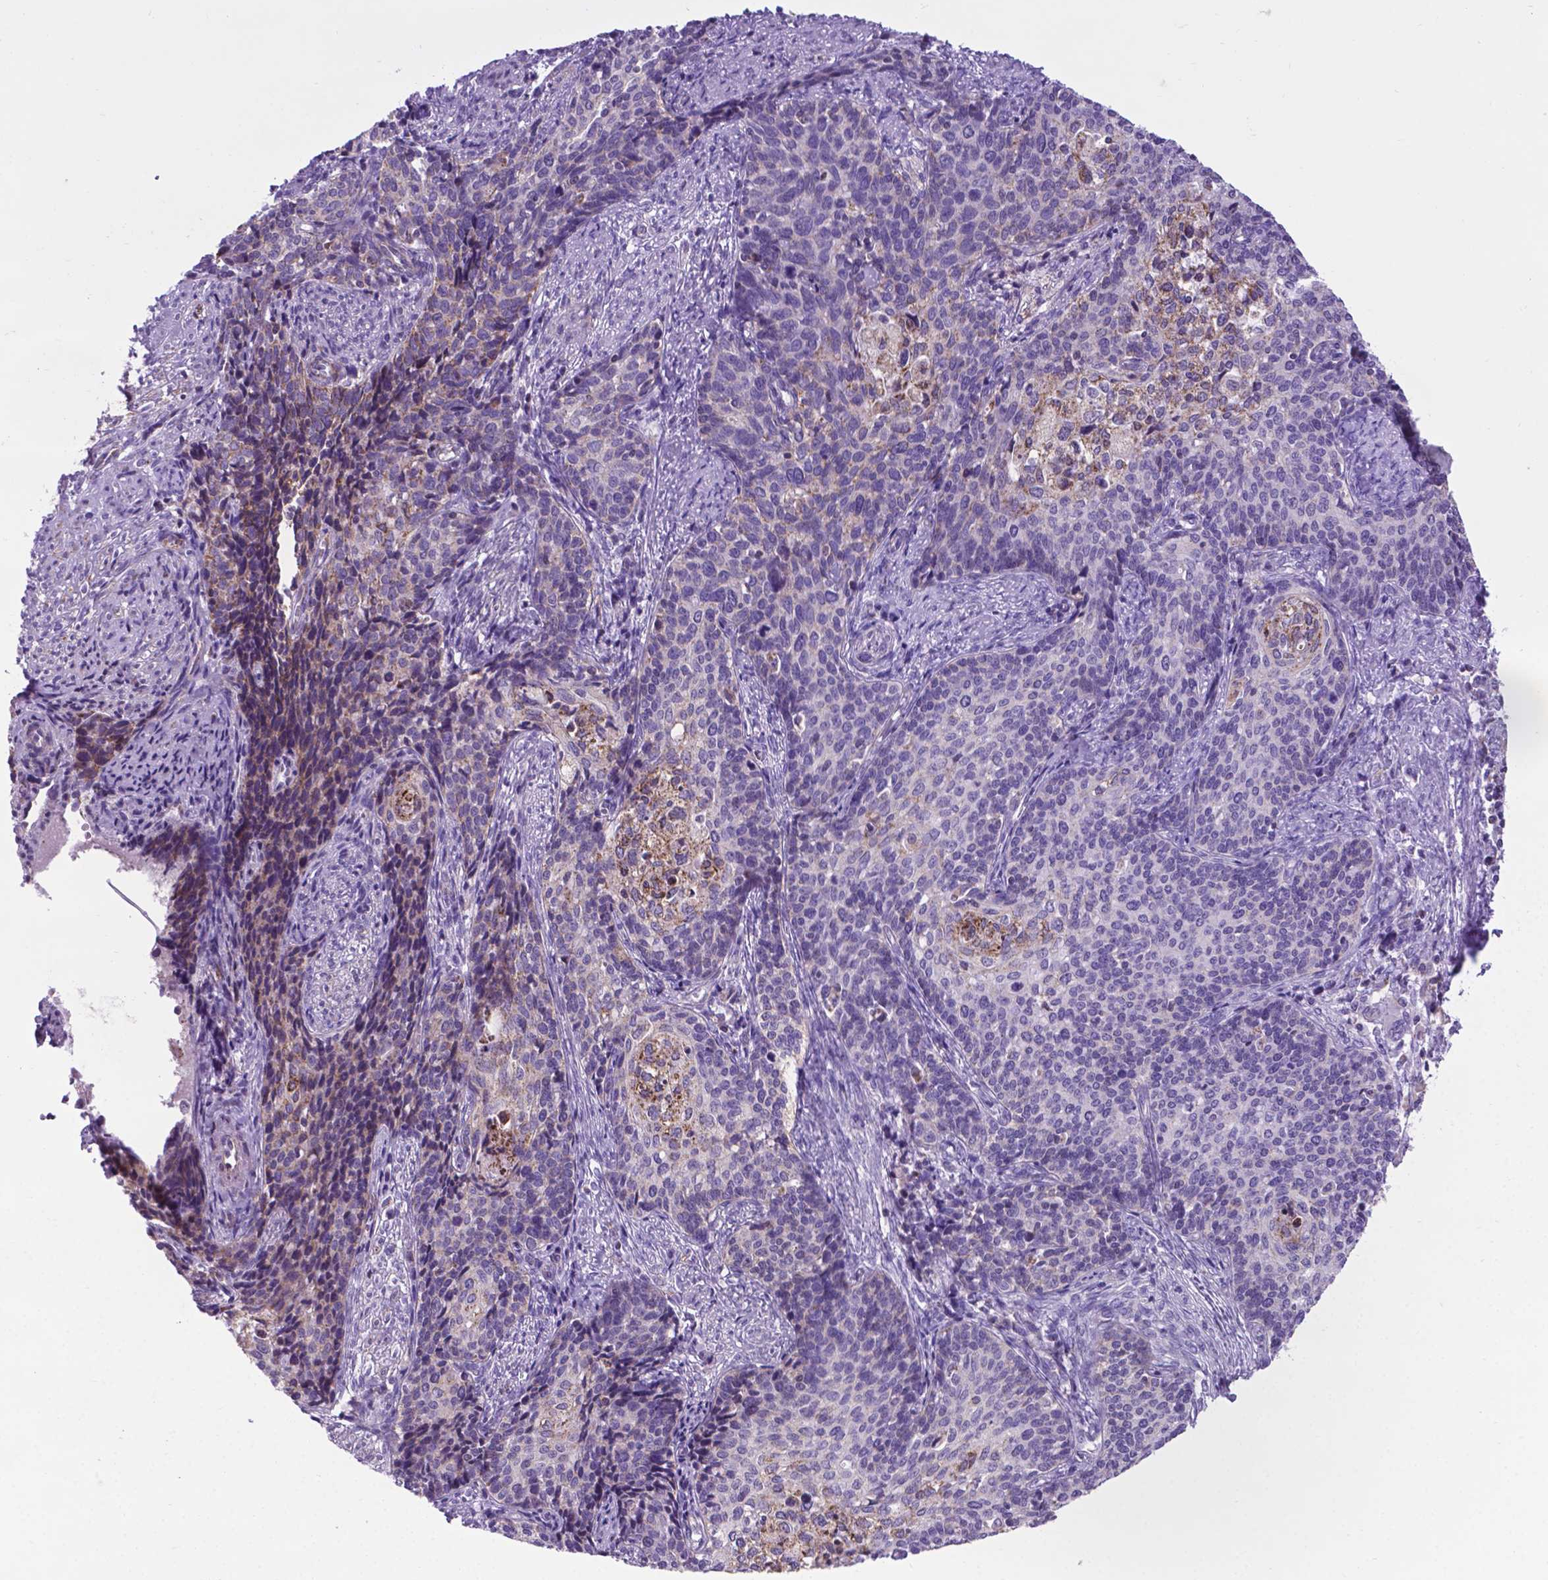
{"staining": {"intensity": "negative", "quantity": "none", "location": "none"}, "tissue": "cervical cancer", "cell_type": "Tumor cells", "image_type": "cancer", "snomed": [{"axis": "morphology", "description": "Squamous cell carcinoma, NOS"}, {"axis": "topography", "description": "Cervix"}], "caption": "Immunohistochemical staining of human cervical cancer (squamous cell carcinoma) reveals no significant positivity in tumor cells.", "gene": "POU3F3", "patient": {"sex": "female", "age": 39}}